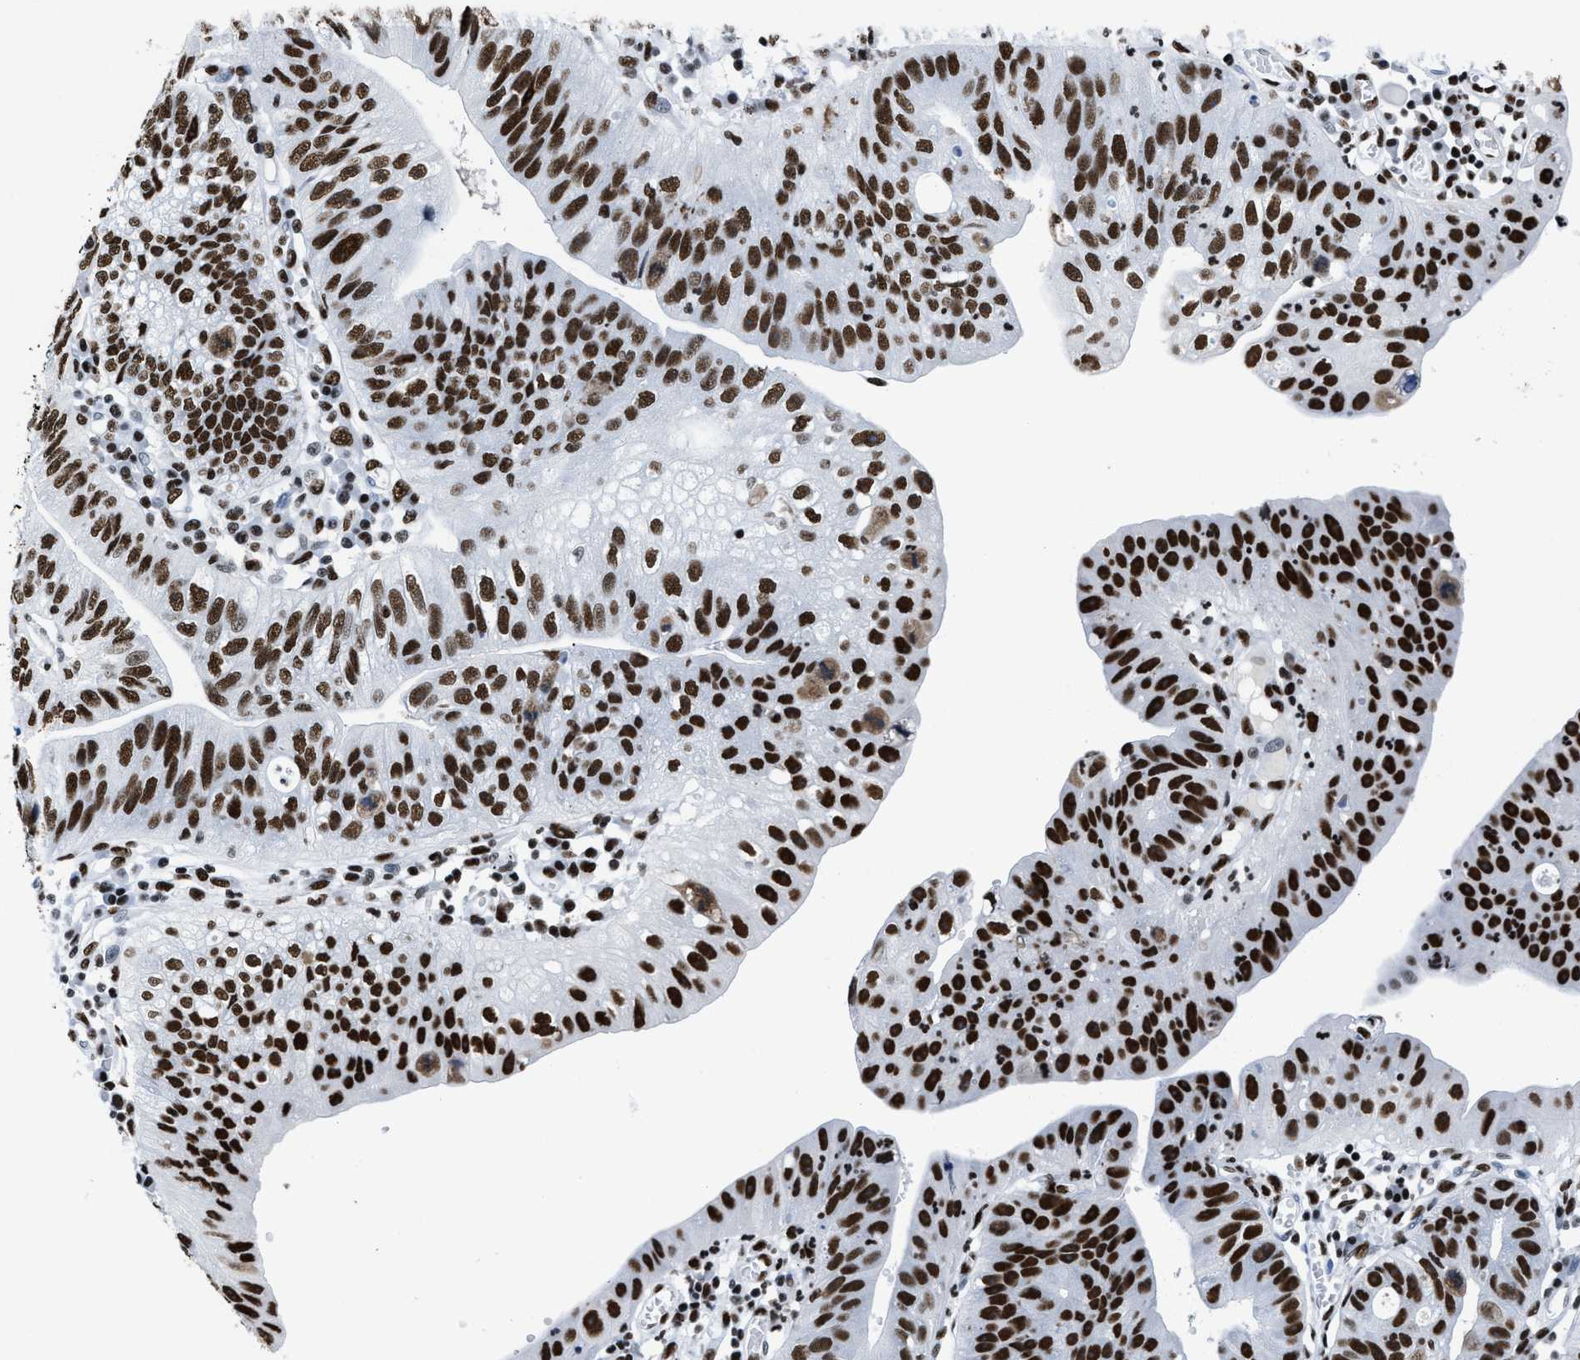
{"staining": {"intensity": "strong", "quantity": ">75%", "location": "nuclear"}, "tissue": "stomach cancer", "cell_type": "Tumor cells", "image_type": "cancer", "snomed": [{"axis": "morphology", "description": "Adenocarcinoma, NOS"}, {"axis": "topography", "description": "Stomach"}], "caption": "Immunohistochemistry of human stomach adenocarcinoma reveals high levels of strong nuclear staining in approximately >75% of tumor cells. (IHC, brightfield microscopy, high magnification).", "gene": "SMARCC2", "patient": {"sex": "male", "age": 59}}